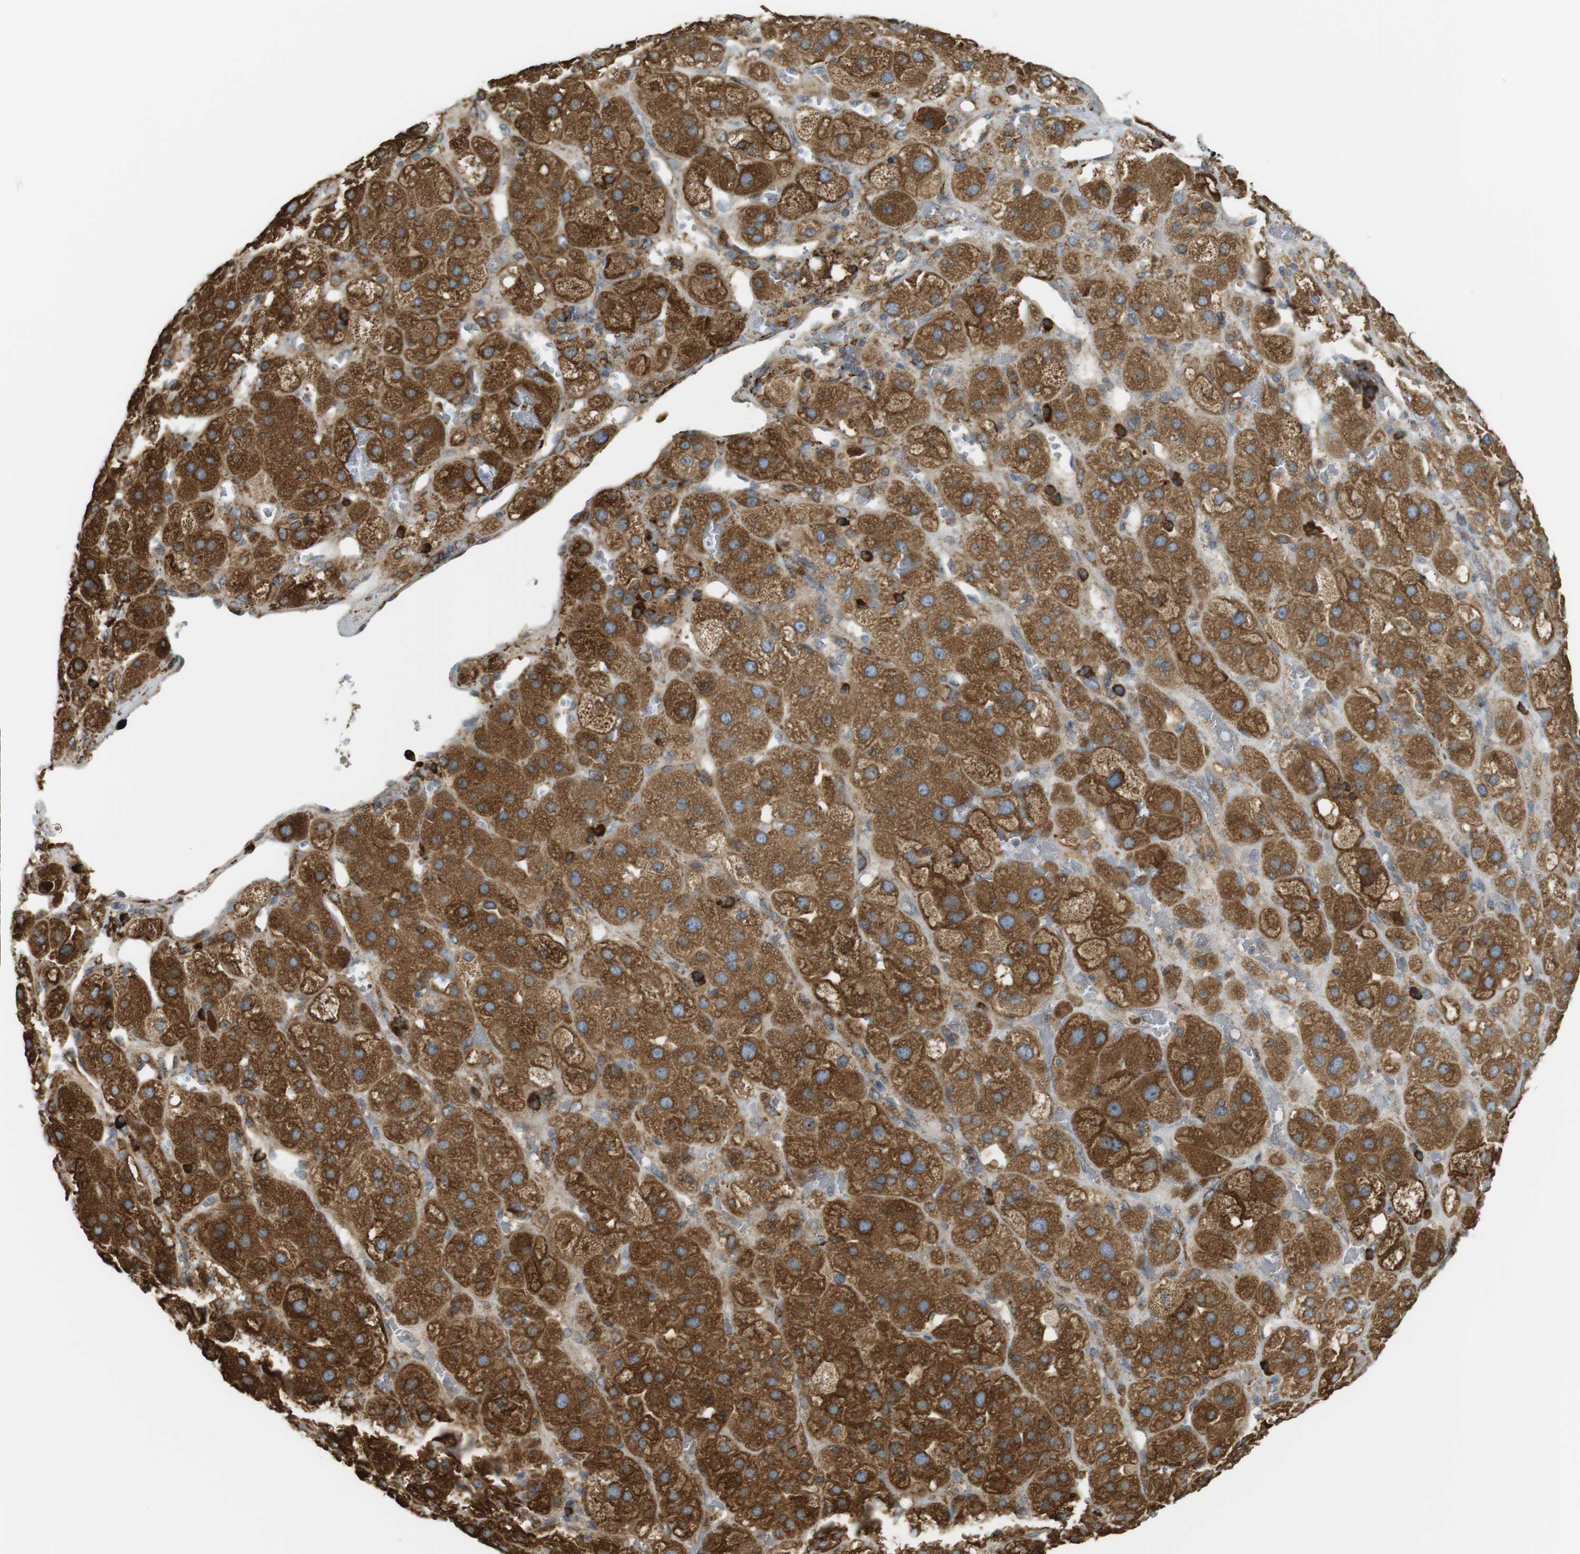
{"staining": {"intensity": "moderate", "quantity": ">75%", "location": "cytoplasmic/membranous"}, "tissue": "adrenal gland", "cell_type": "Glandular cells", "image_type": "normal", "snomed": [{"axis": "morphology", "description": "Normal tissue, NOS"}, {"axis": "topography", "description": "Adrenal gland"}], "caption": "Protein analysis of benign adrenal gland displays moderate cytoplasmic/membranous positivity in approximately >75% of glandular cells. The staining was performed using DAB to visualize the protein expression in brown, while the nuclei were stained in blue with hematoxylin (Magnification: 20x).", "gene": "MBOAT2", "patient": {"sex": "female", "age": 47}}